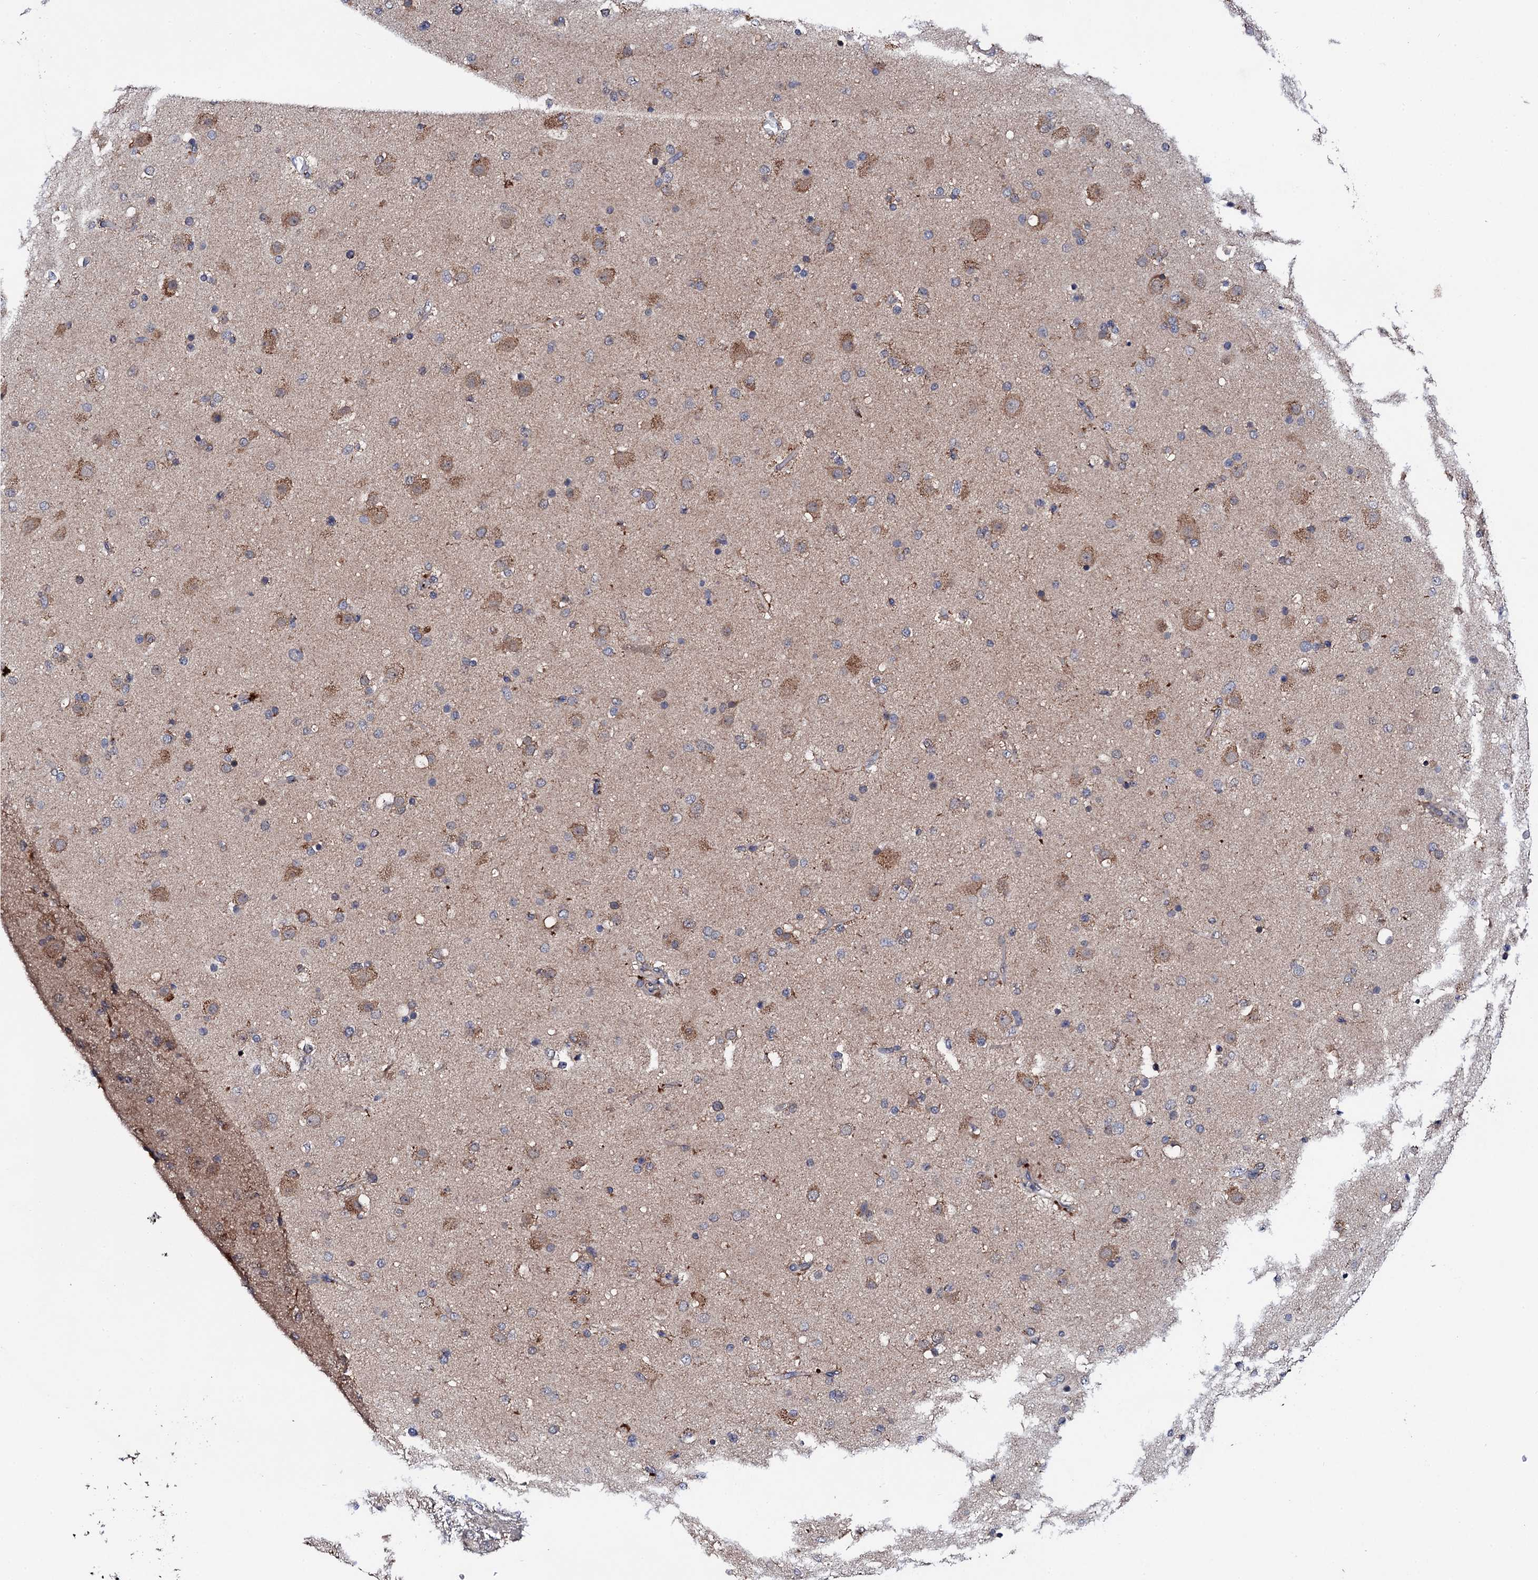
{"staining": {"intensity": "weak", "quantity": "<25%", "location": "cytoplasmic/membranous"}, "tissue": "glioma", "cell_type": "Tumor cells", "image_type": "cancer", "snomed": [{"axis": "morphology", "description": "Glioma, malignant, Low grade"}, {"axis": "topography", "description": "Brain"}], "caption": "Tumor cells are negative for brown protein staining in glioma. The staining was performed using DAB (3,3'-diaminobenzidine) to visualize the protein expression in brown, while the nuclei were stained in blue with hematoxylin (Magnification: 20x).", "gene": "IP6K1", "patient": {"sex": "male", "age": 65}}